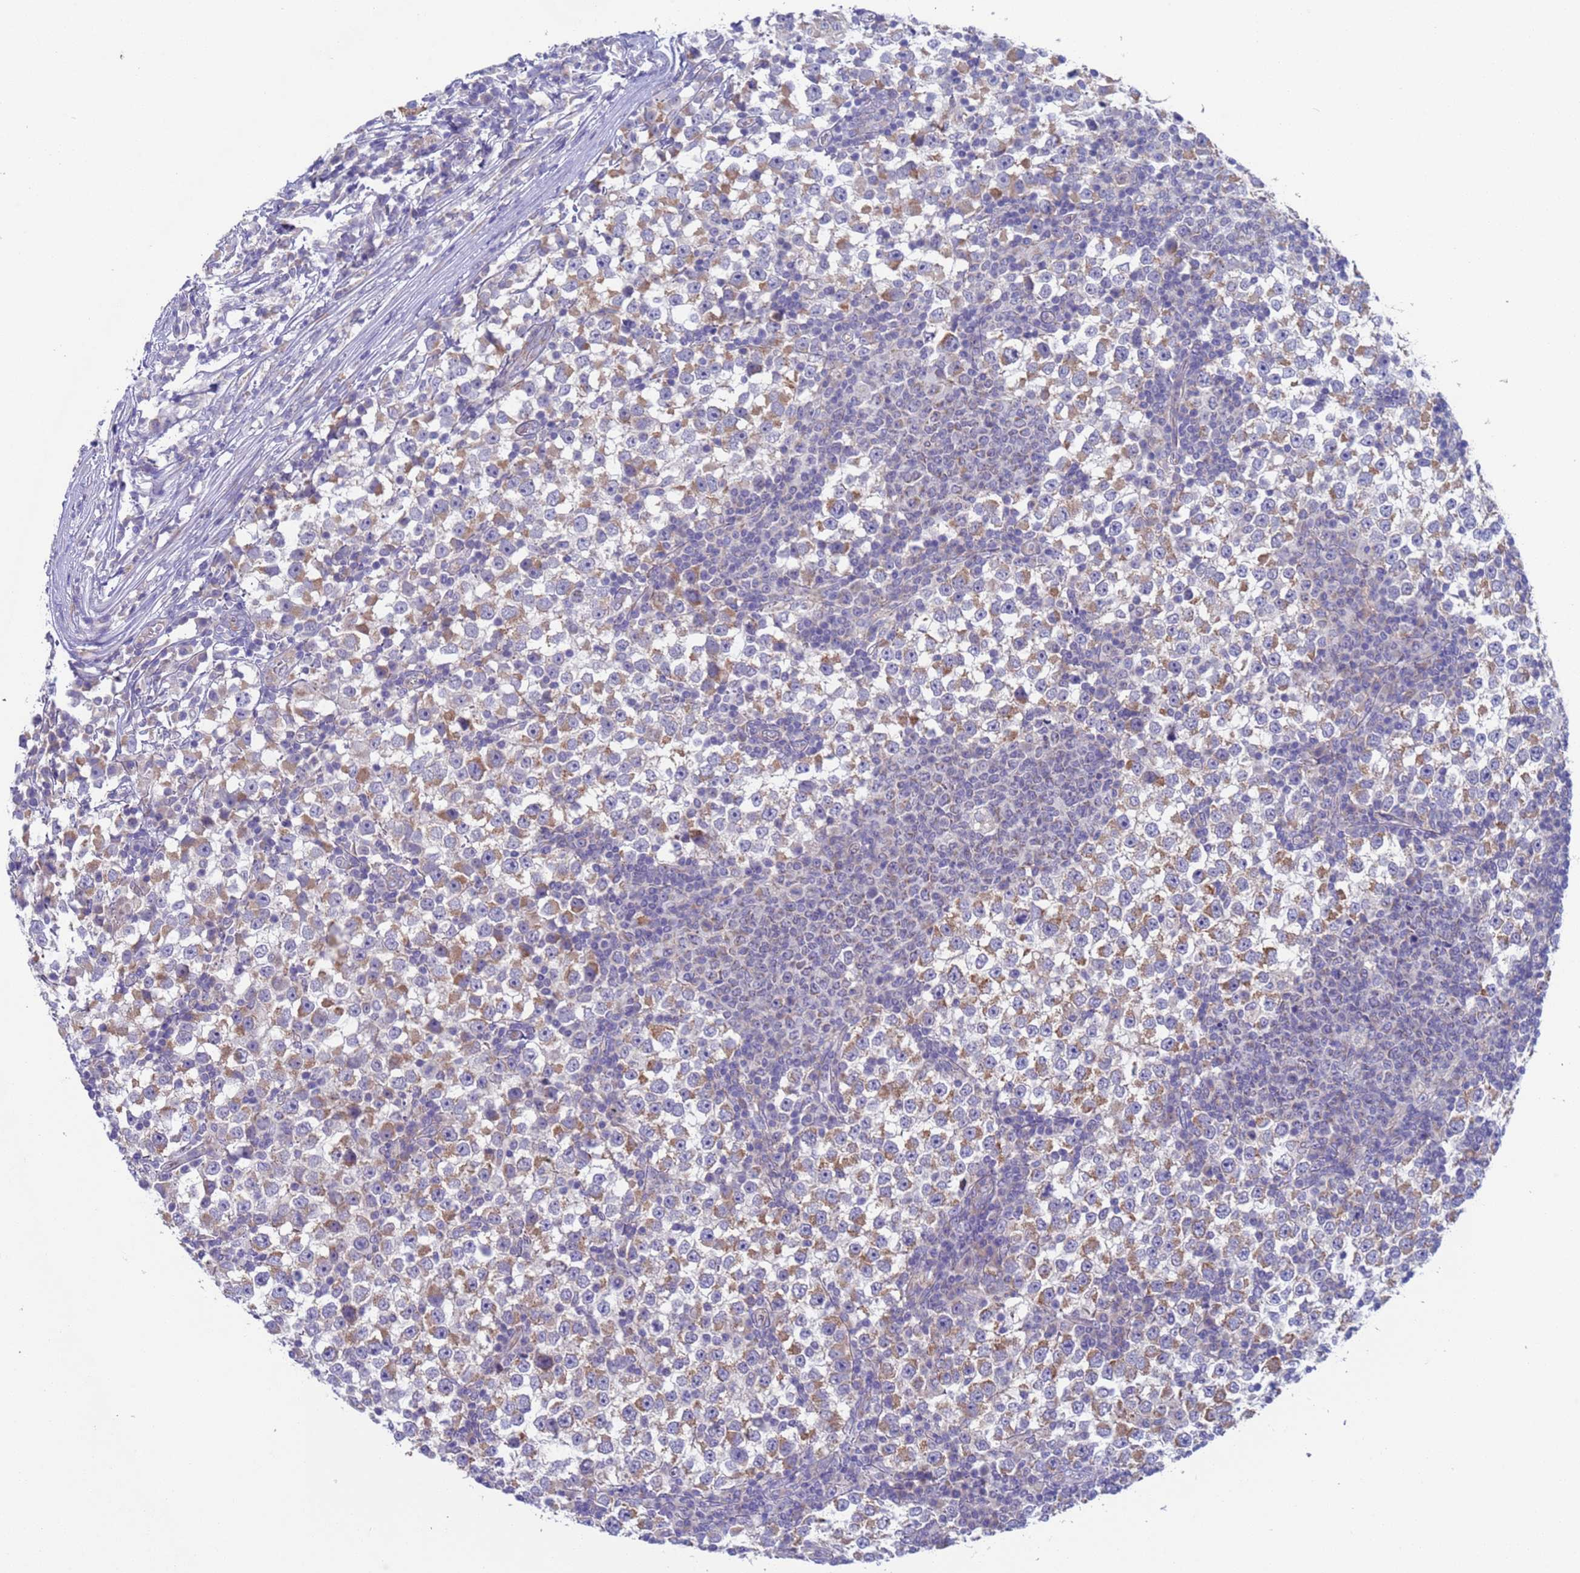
{"staining": {"intensity": "moderate", "quantity": "25%-75%", "location": "cytoplasmic/membranous"}, "tissue": "testis cancer", "cell_type": "Tumor cells", "image_type": "cancer", "snomed": [{"axis": "morphology", "description": "Seminoma, NOS"}, {"axis": "topography", "description": "Testis"}], "caption": "Moderate cytoplasmic/membranous expression is present in approximately 25%-75% of tumor cells in testis seminoma. (DAB (3,3'-diaminobenzidine) IHC with brightfield microscopy, high magnification).", "gene": "PET117", "patient": {"sex": "male", "age": 65}}